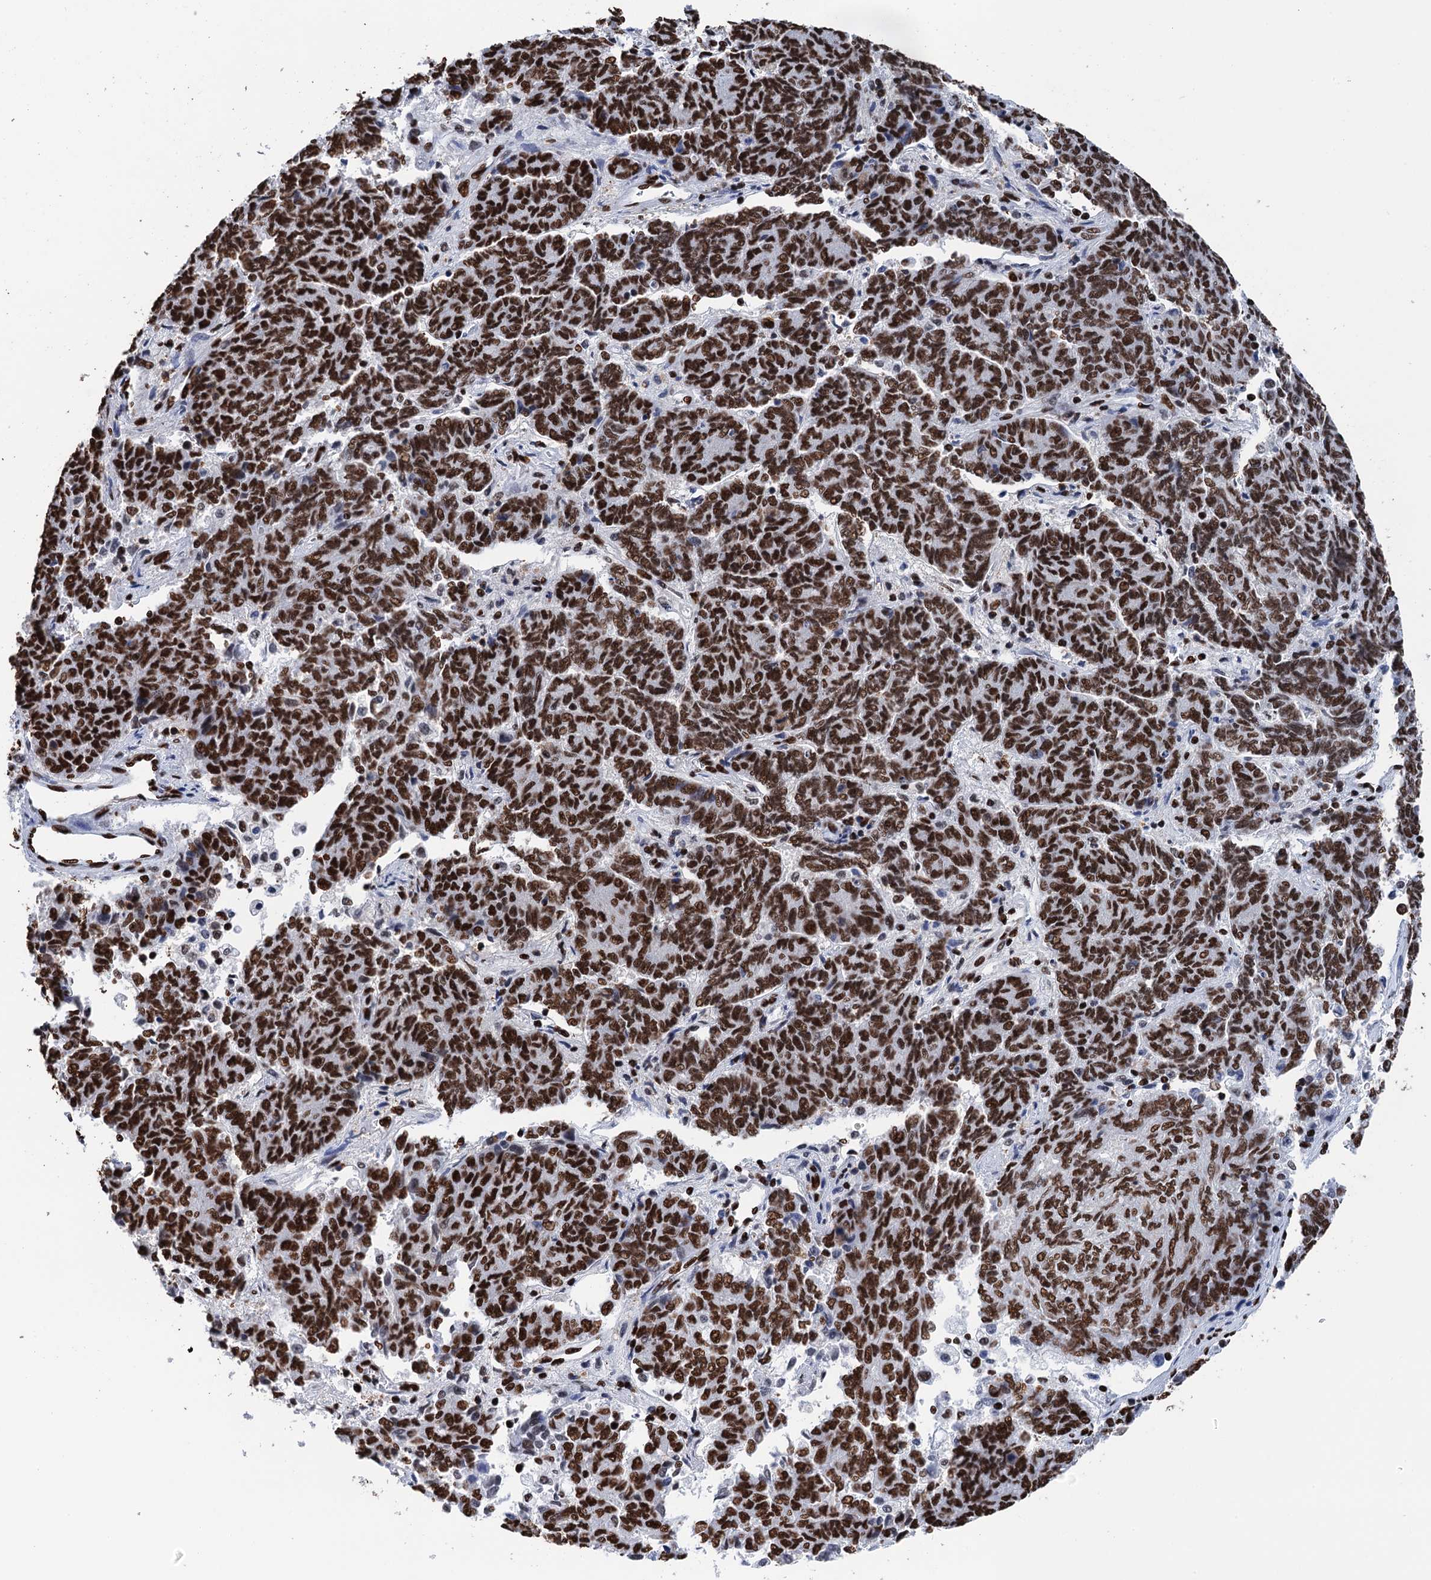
{"staining": {"intensity": "strong", "quantity": ">75%", "location": "nuclear"}, "tissue": "endometrial cancer", "cell_type": "Tumor cells", "image_type": "cancer", "snomed": [{"axis": "morphology", "description": "Adenocarcinoma, NOS"}, {"axis": "topography", "description": "Endometrium"}], "caption": "Endometrial cancer (adenocarcinoma) was stained to show a protein in brown. There is high levels of strong nuclear expression in approximately >75% of tumor cells. Nuclei are stained in blue.", "gene": "UBA2", "patient": {"sex": "female", "age": 80}}